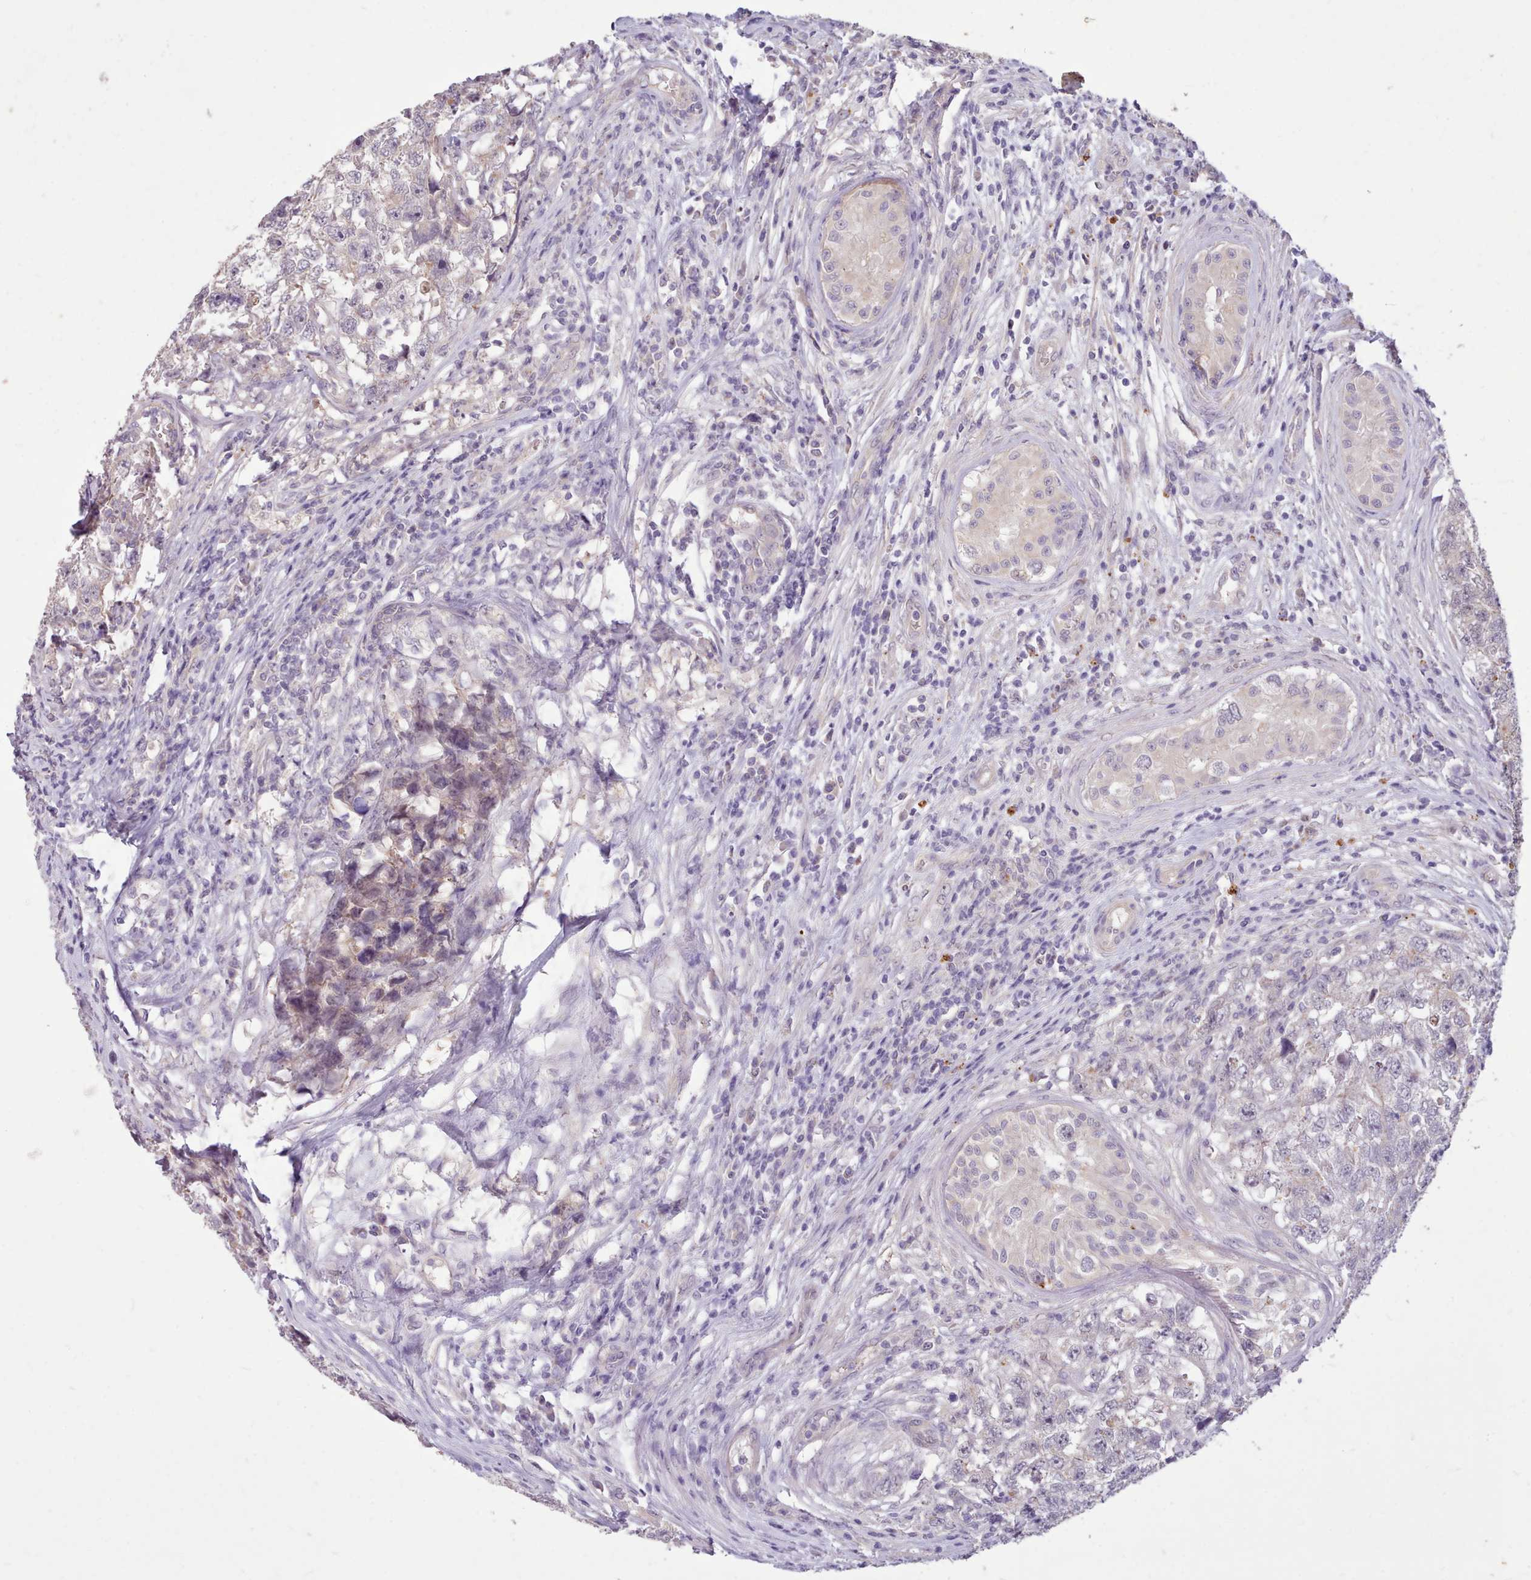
{"staining": {"intensity": "negative", "quantity": "none", "location": "none"}, "tissue": "testis cancer", "cell_type": "Tumor cells", "image_type": "cancer", "snomed": [{"axis": "morphology", "description": "Carcinoma, Embryonal, NOS"}, {"axis": "topography", "description": "Testis"}], "caption": "This micrograph is of testis cancer stained with immunohistochemistry to label a protein in brown with the nuclei are counter-stained blue. There is no positivity in tumor cells.", "gene": "ZNF607", "patient": {"sex": "male", "age": 22}}